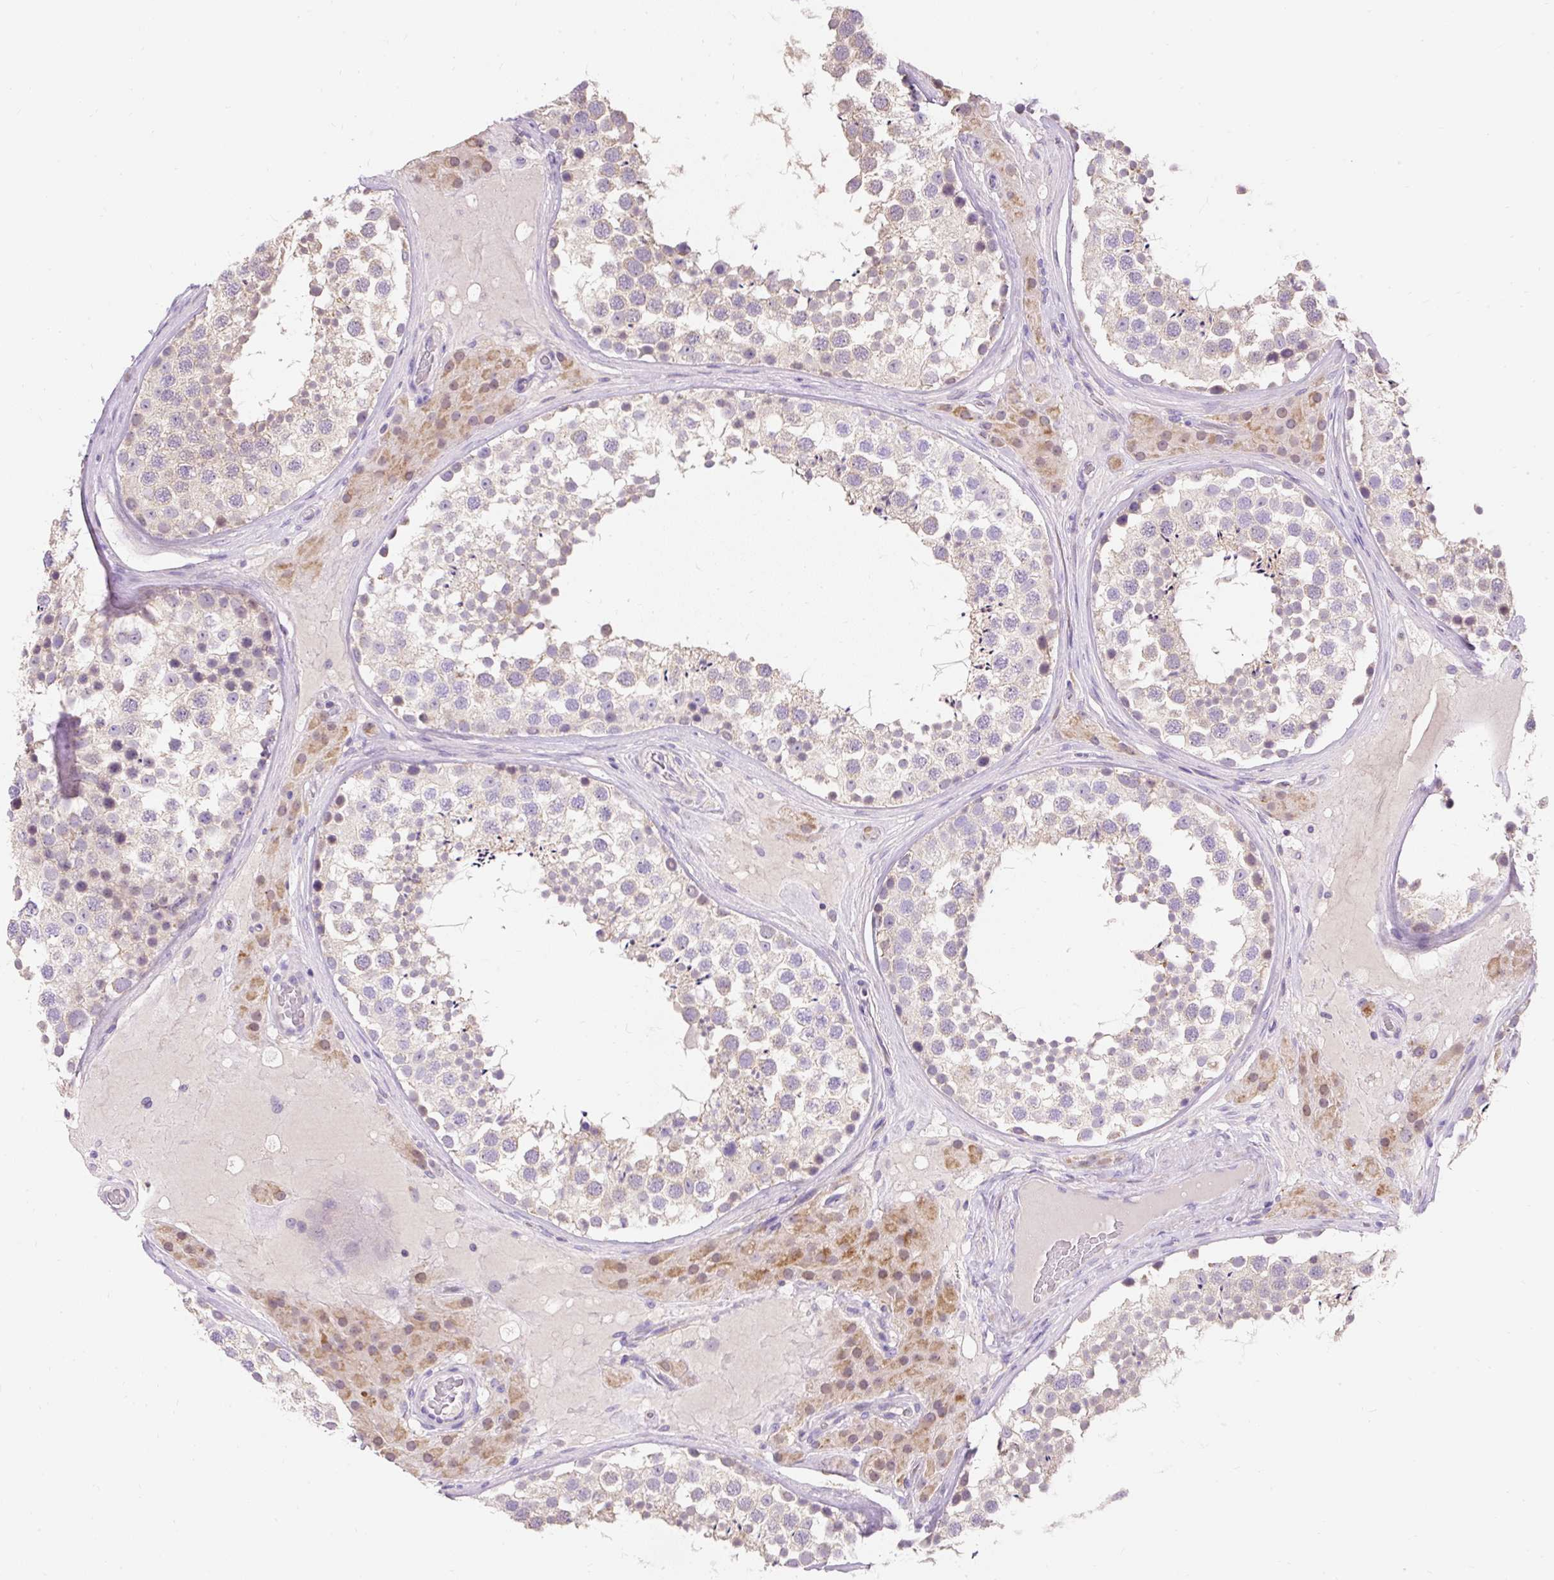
{"staining": {"intensity": "weak", "quantity": "<25%", "location": "cytoplasmic/membranous"}, "tissue": "testis", "cell_type": "Cells in seminiferous ducts", "image_type": "normal", "snomed": [{"axis": "morphology", "description": "Normal tissue, NOS"}, {"axis": "topography", "description": "Testis"}], "caption": "A micrograph of testis stained for a protein reveals no brown staining in cells in seminiferous ducts. (Stains: DAB (3,3'-diaminobenzidine) immunohistochemistry with hematoxylin counter stain, Microscopy: brightfield microscopy at high magnification).", "gene": "PMAIP1", "patient": {"sex": "male", "age": 46}}